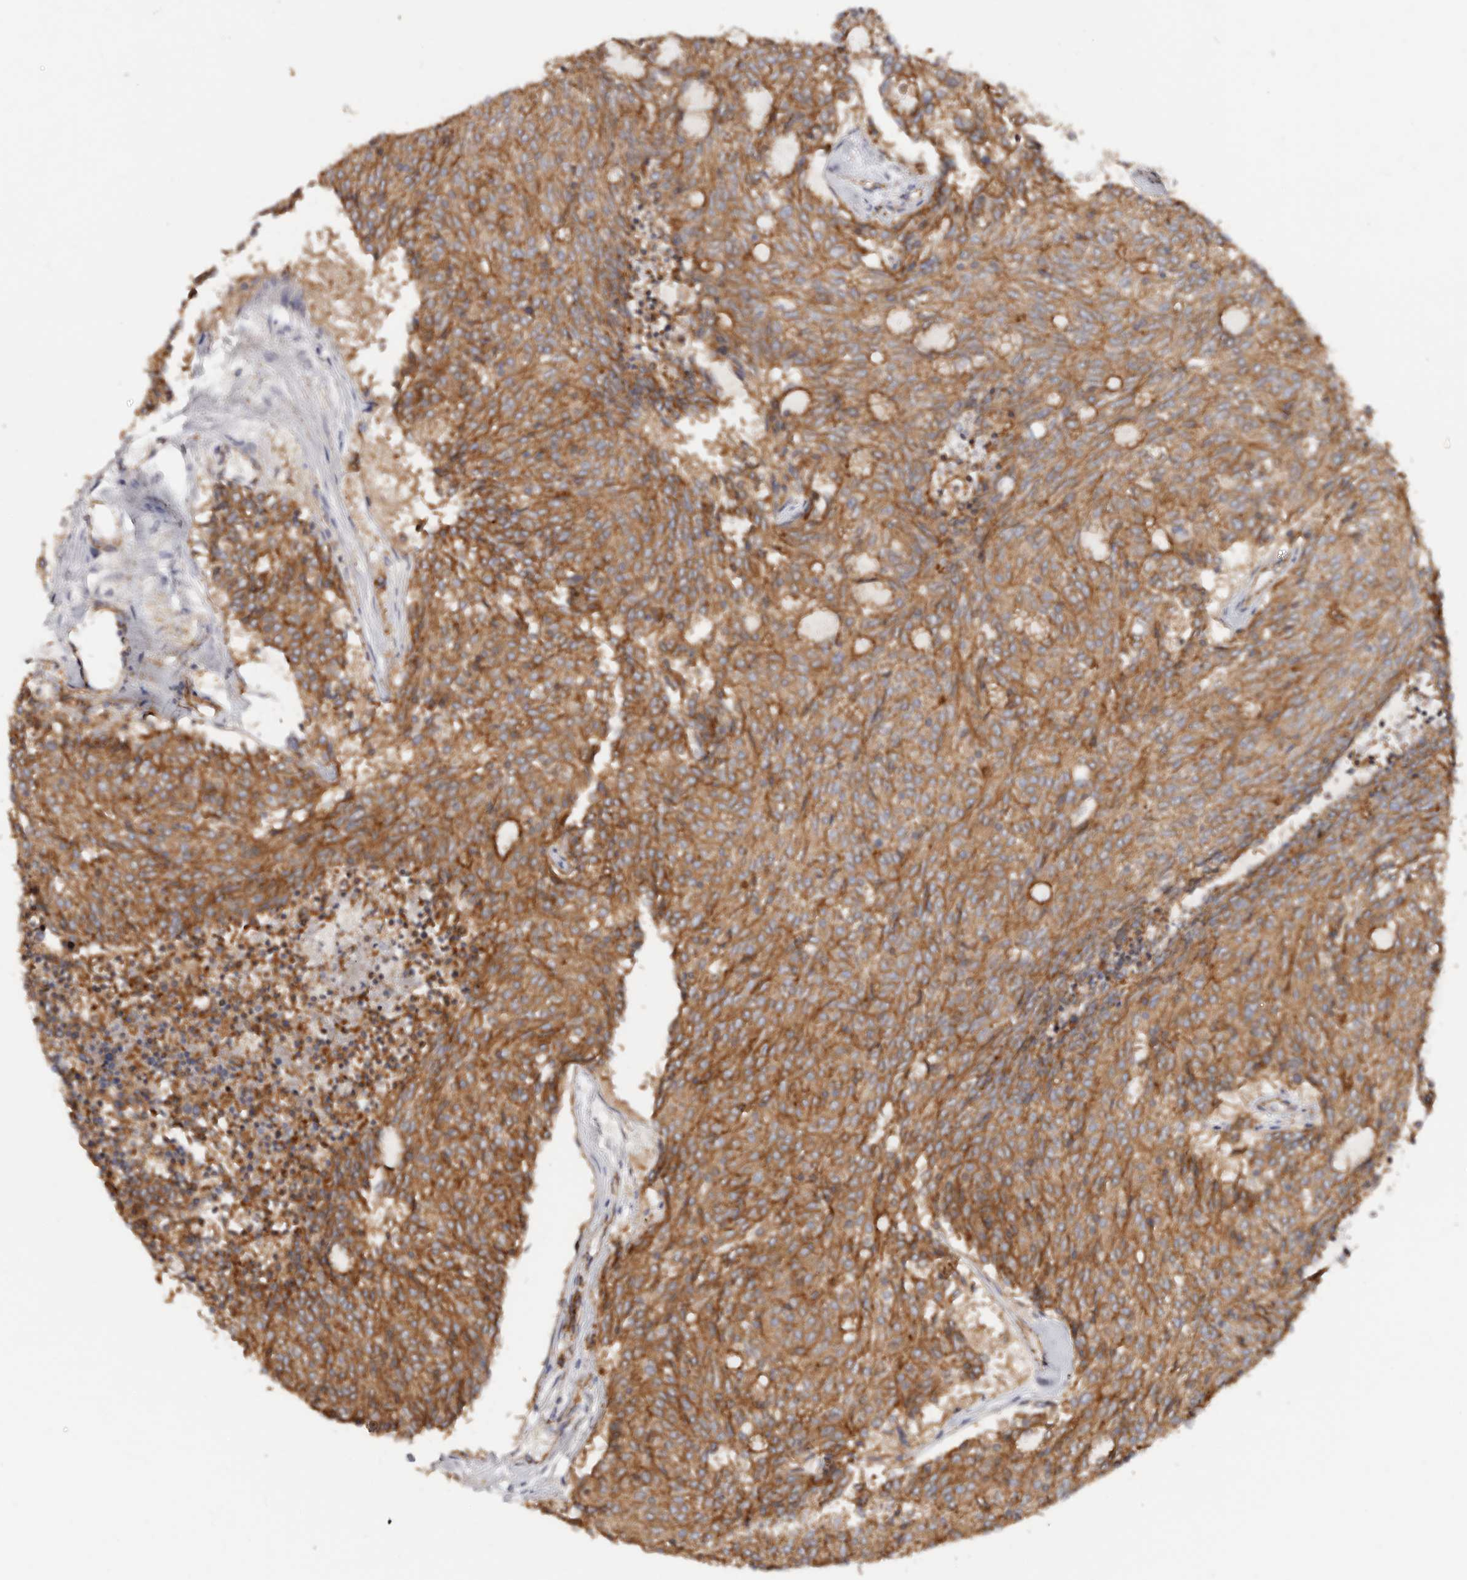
{"staining": {"intensity": "moderate", "quantity": ">75%", "location": "cytoplasmic/membranous"}, "tissue": "carcinoid", "cell_type": "Tumor cells", "image_type": "cancer", "snomed": [{"axis": "morphology", "description": "Carcinoid, malignant, NOS"}, {"axis": "topography", "description": "Pancreas"}], "caption": "This image reveals carcinoid stained with immunohistochemistry to label a protein in brown. The cytoplasmic/membranous of tumor cells show moderate positivity for the protein. Nuclei are counter-stained blue.", "gene": "CTNNB1", "patient": {"sex": "female", "age": 54}}